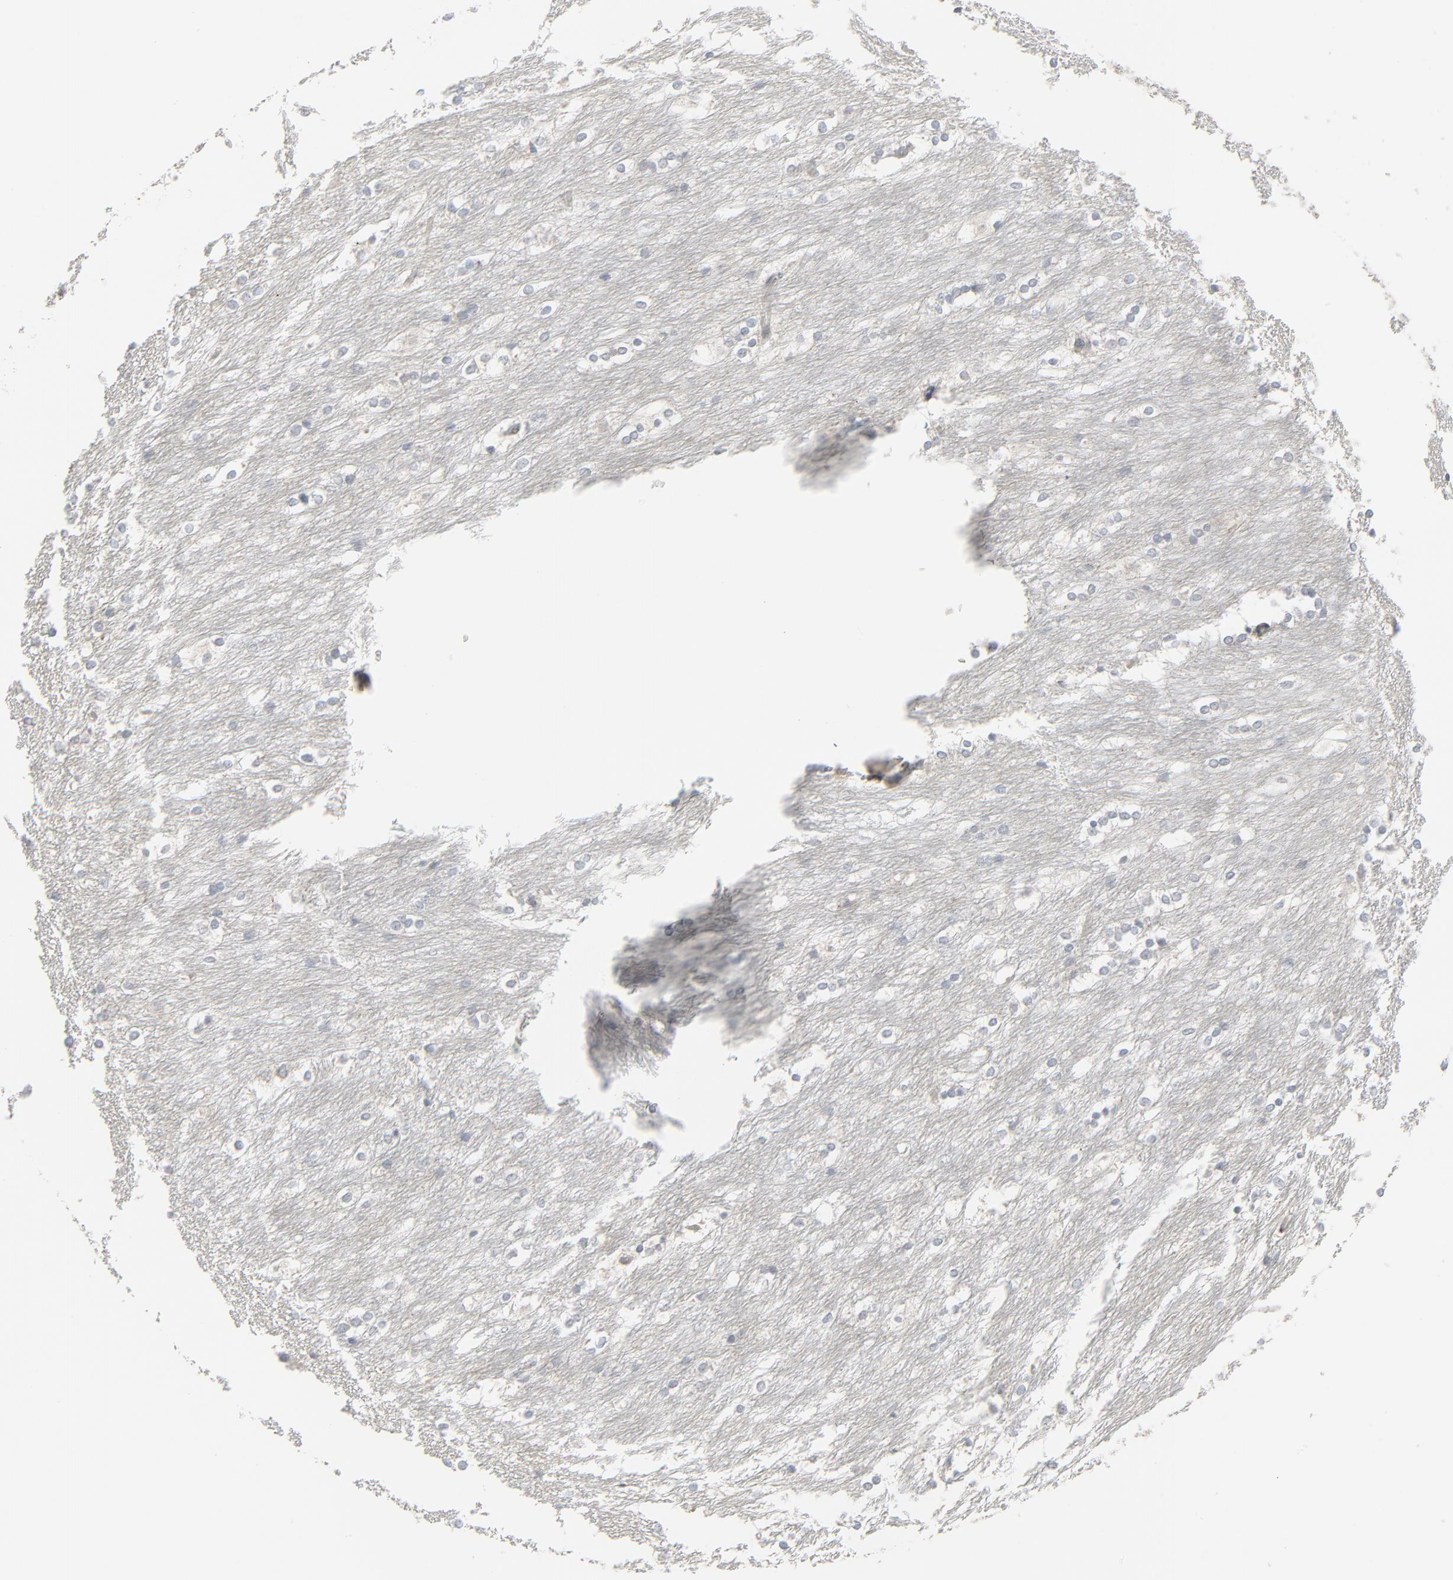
{"staining": {"intensity": "negative", "quantity": "none", "location": "none"}, "tissue": "caudate", "cell_type": "Glial cells", "image_type": "normal", "snomed": [{"axis": "morphology", "description": "Normal tissue, NOS"}, {"axis": "topography", "description": "Lateral ventricle wall"}], "caption": "Glial cells are negative for brown protein staining in normal caudate.", "gene": "NEUROD1", "patient": {"sex": "female", "age": 19}}